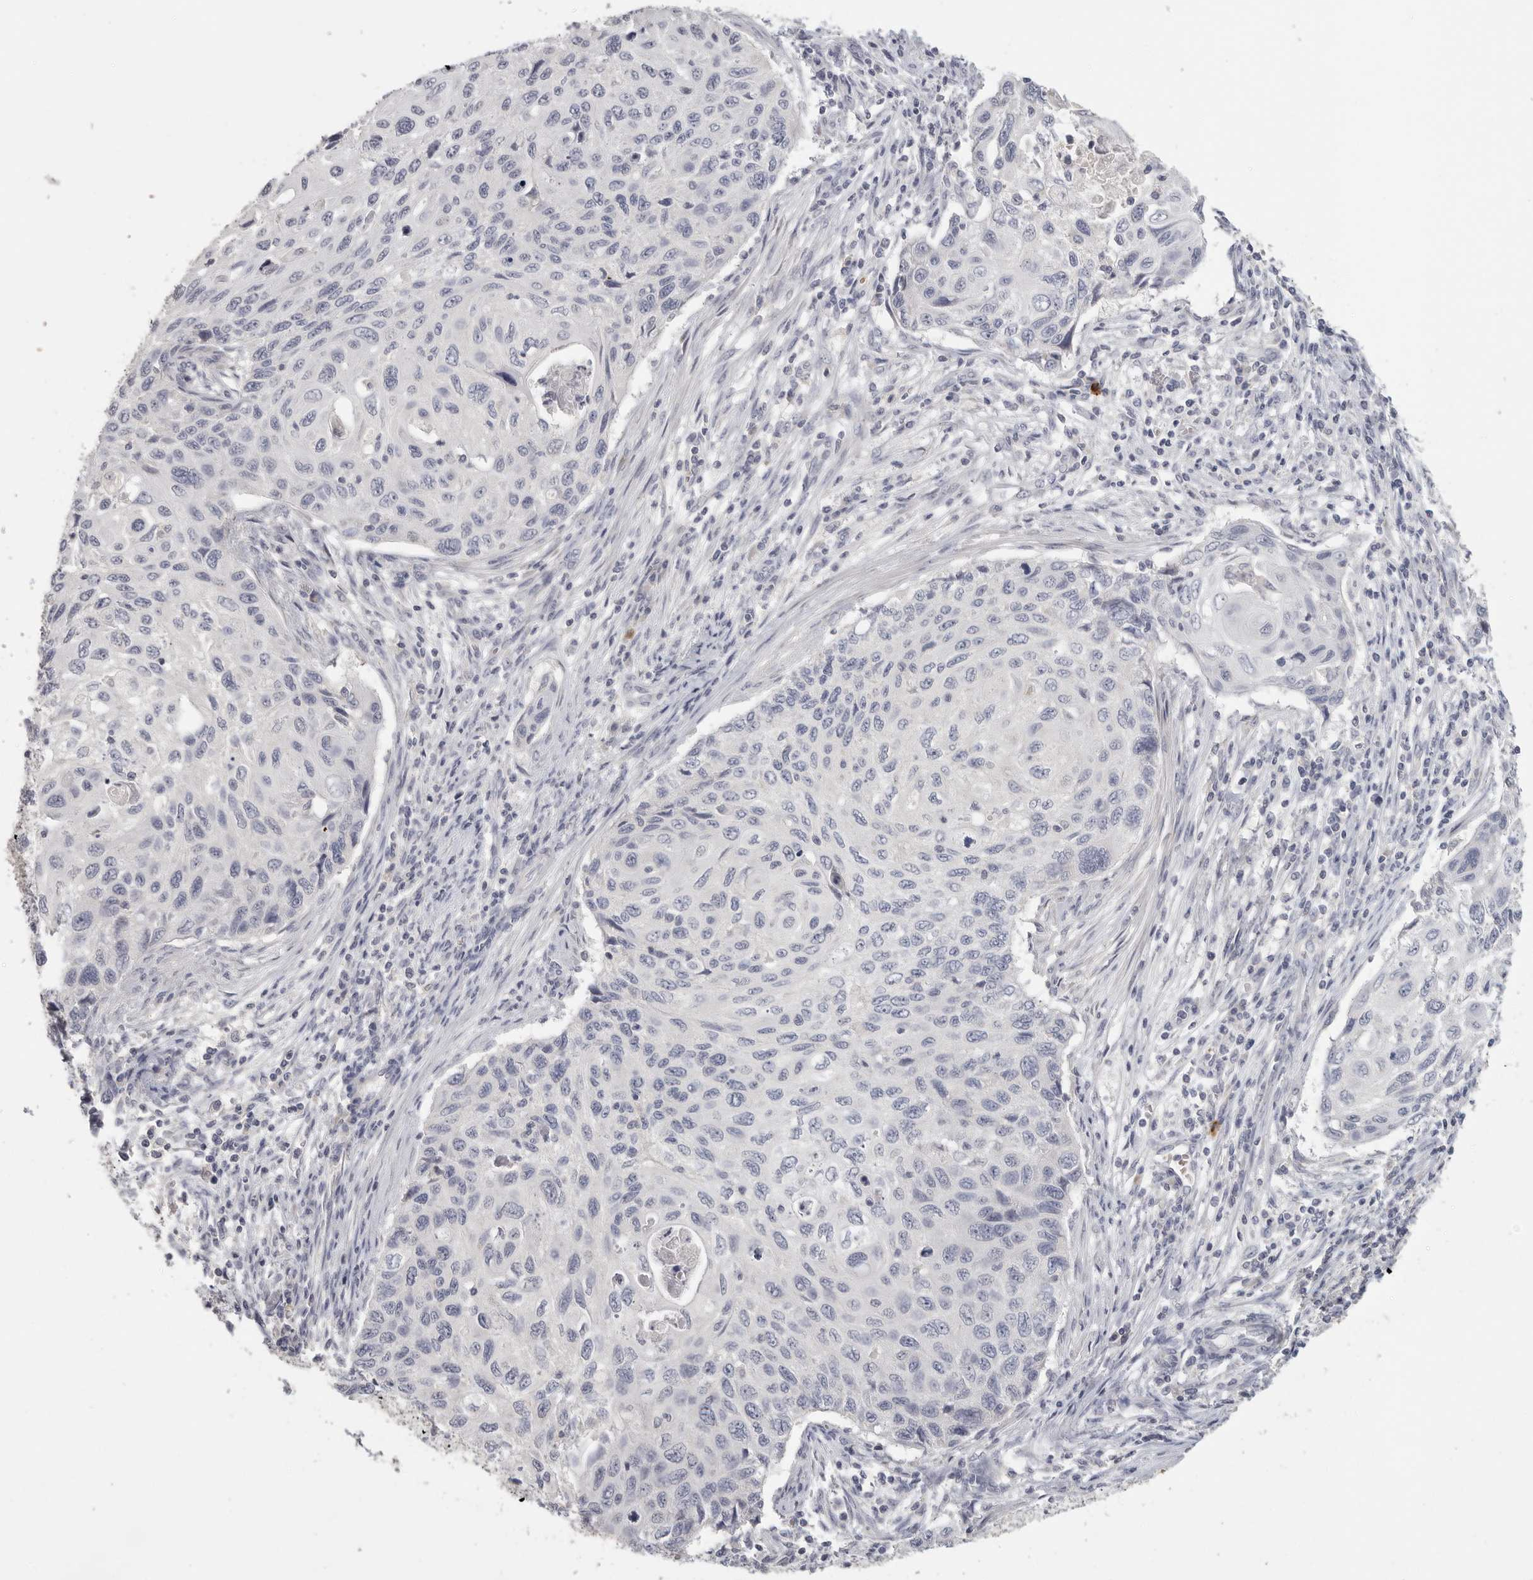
{"staining": {"intensity": "negative", "quantity": "none", "location": "none"}, "tissue": "cervical cancer", "cell_type": "Tumor cells", "image_type": "cancer", "snomed": [{"axis": "morphology", "description": "Squamous cell carcinoma, NOS"}, {"axis": "topography", "description": "Cervix"}], "caption": "Tumor cells show no significant protein staining in squamous cell carcinoma (cervical).", "gene": "DNAJC11", "patient": {"sex": "female", "age": 70}}